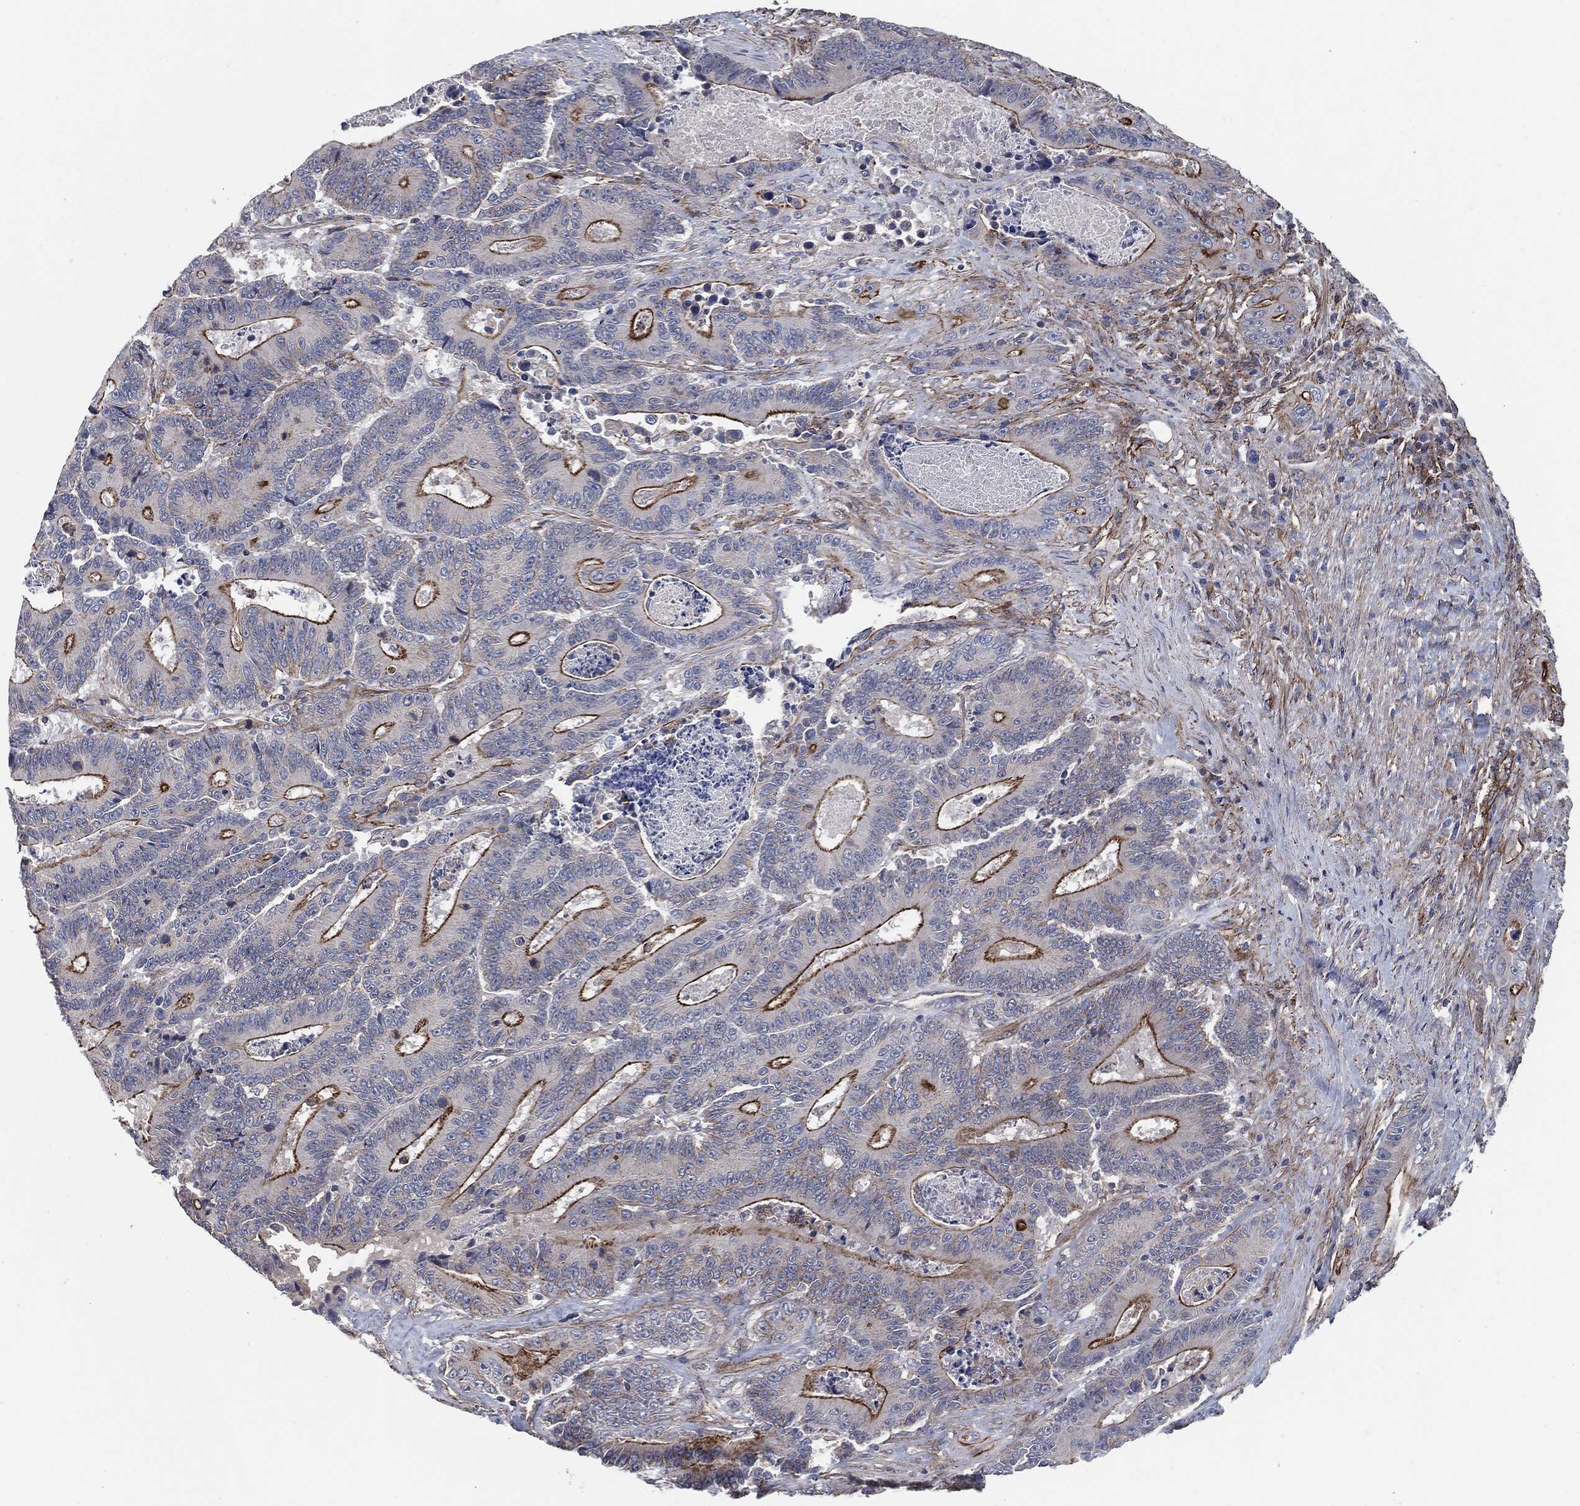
{"staining": {"intensity": "strong", "quantity": "25%-75%", "location": "cytoplasmic/membranous"}, "tissue": "colorectal cancer", "cell_type": "Tumor cells", "image_type": "cancer", "snomed": [{"axis": "morphology", "description": "Adenocarcinoma, NOS"}, {"axis": "topography", "description": "Colon"}], "caption": "Immunohistochemical staining of human colorectal adenocarcinoma shows strong cytoplasmic/membranous protein expression in about 25%-75% of tumor cells.", "gene": "SVIL", "patient": {"sex": "male", "age": 83}}